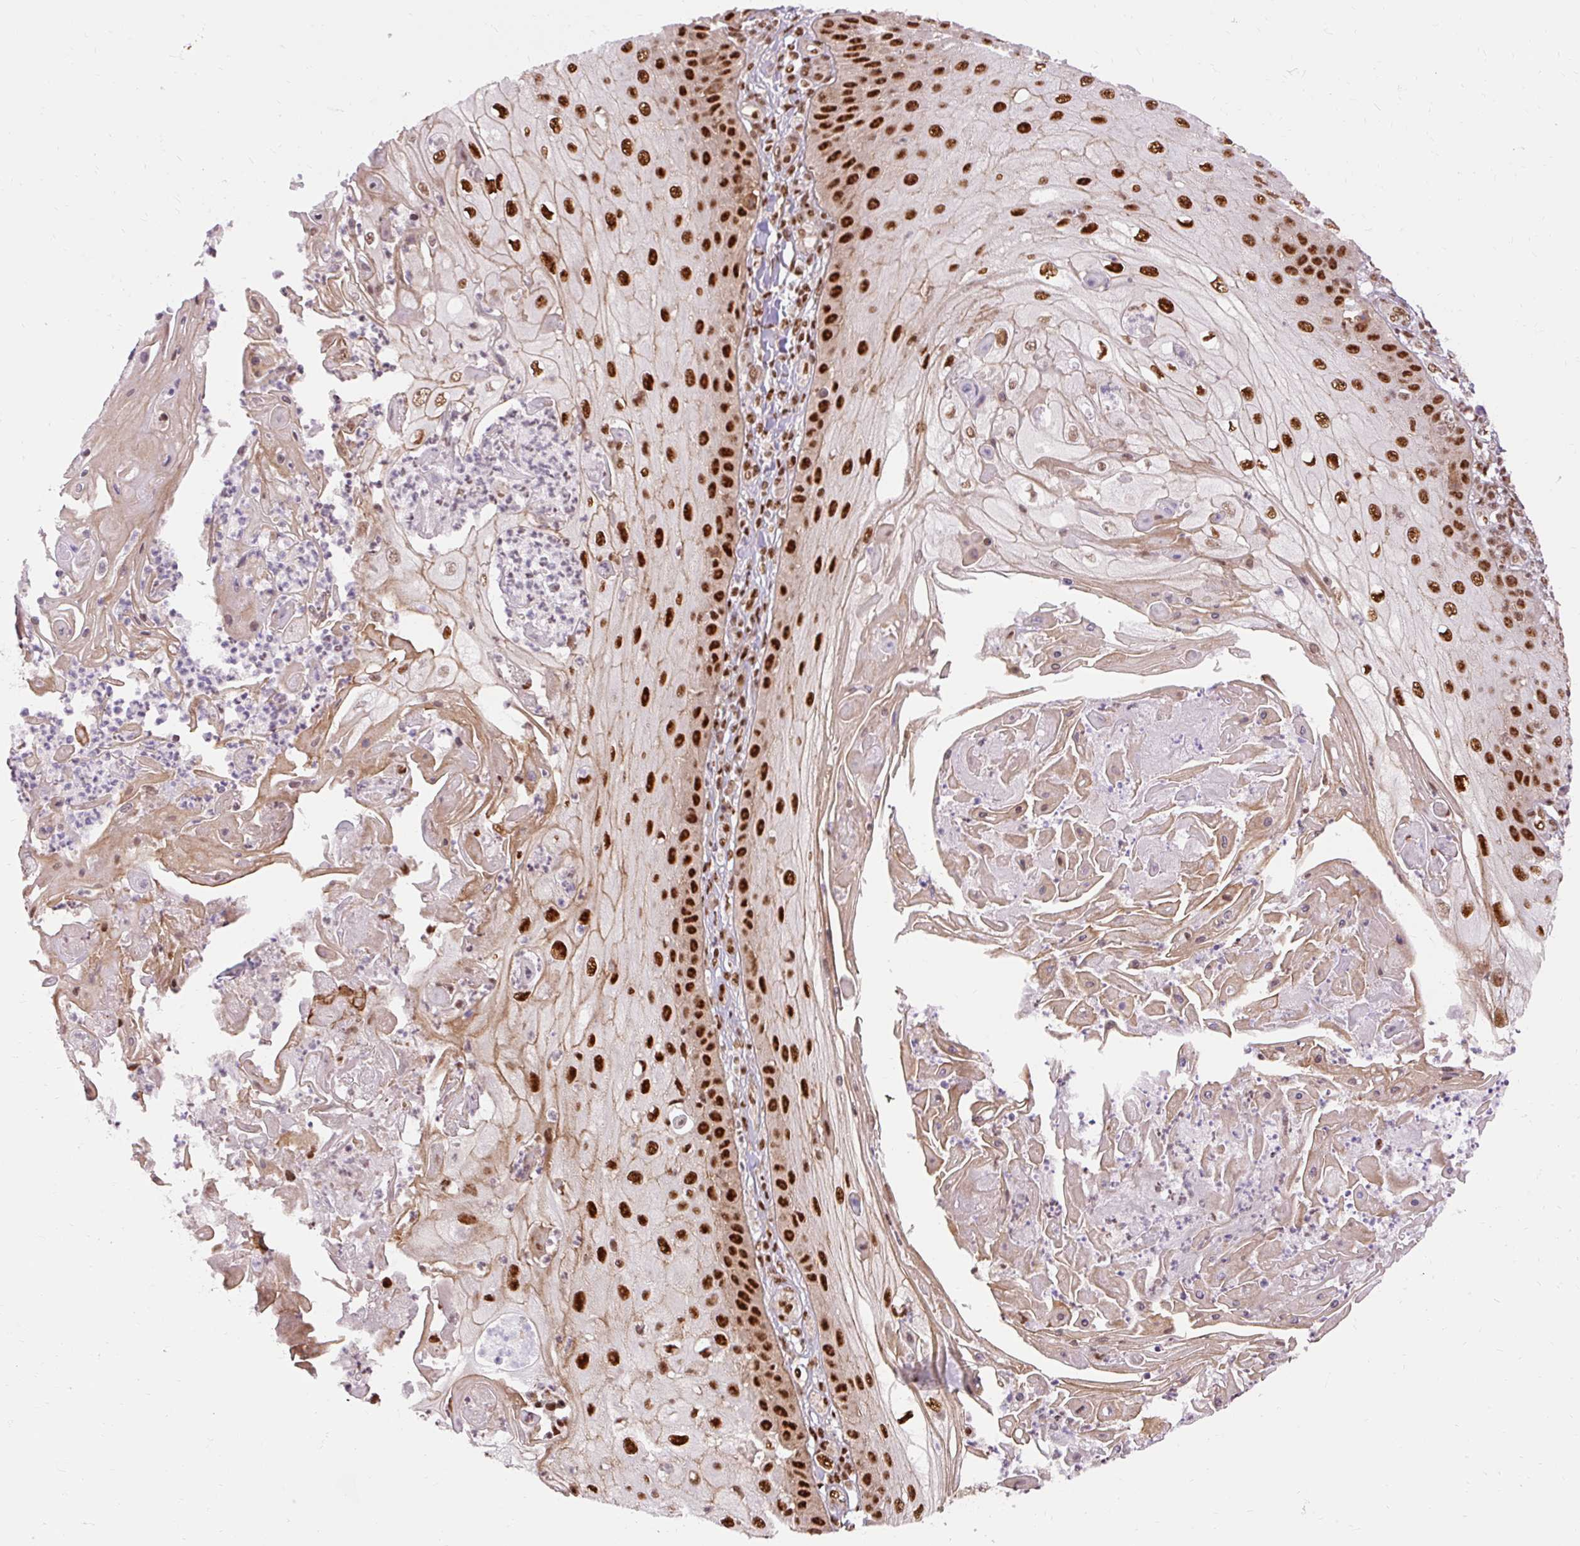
{"staining": {"intensity": "strong", "quantity": ">75%", "location": "nuclear"}, "tissue": "skin cancer", "cell_type": "Tumor cells", "image_type": "cancer", "snomed": [{"axis": "morphology", "description": "Squamous cell carcinoma, NOS"}, {"axis": "topography", "description": "Skin"}], "caption": "An immunohistochemistry (IHC) photomicrograph of neoplastic tissue is shown. Protein staining in brown labels strong nuclear positivity in squamous cell carcinoma (skin) within tumor cells.", "gene": "MECOM", "patient": {"sex": "male", "age": 70}}